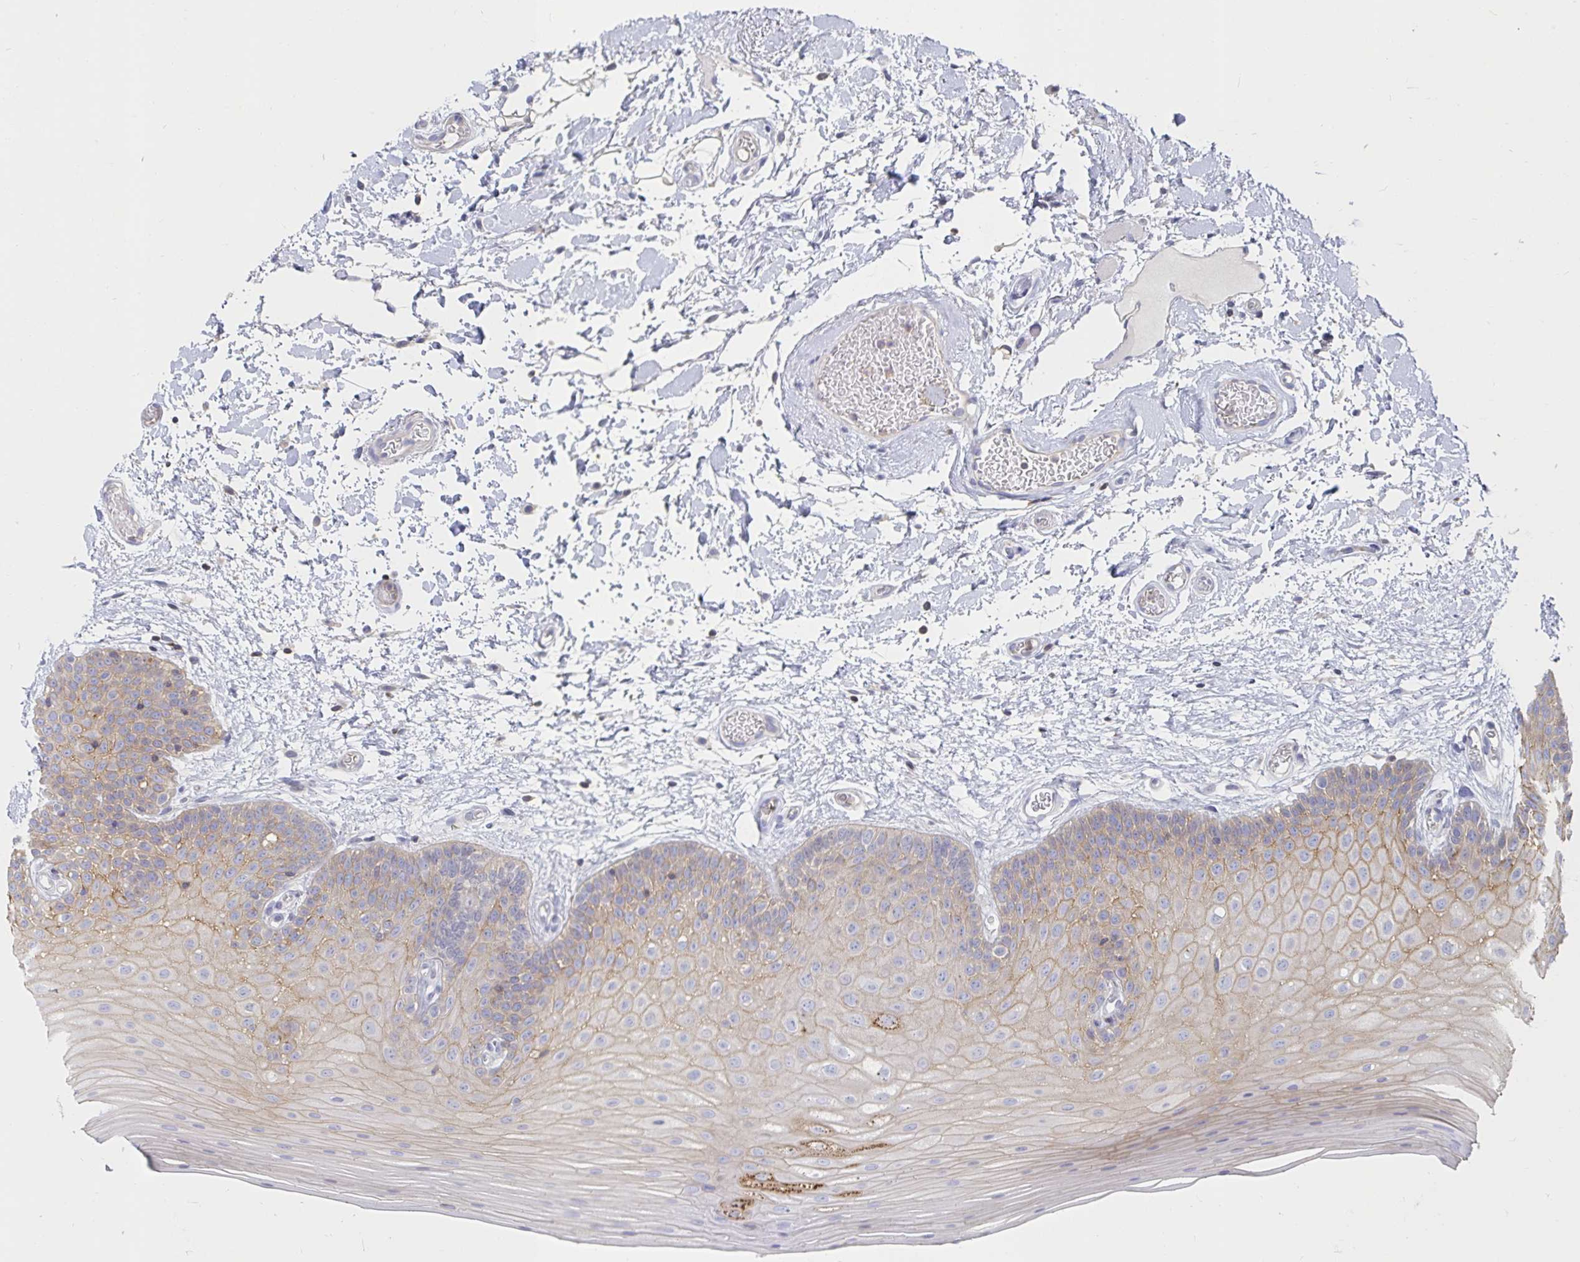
{"staining": {"intensity": "weak", "quantity": "<25%", "location": "cytoplasmic/membranous"}, "tissue": "oral mucosa", "cell_type": "Squamous epithelial cells", "image_type": "normal", "snomed": [{"axis": "morphology", "description": "Normal tissue, NOS"}, {"axis": "morphology", "description": "Squamous cell carcinoma, NOS"}, {"axis": "topography", "description": "Oral tissue"}, {"axis": "topography", "description": "Tounge, NOS"}, {"axis": "topography", "description": "Head-Neck"}], "caption": "High power microscopy image of an immunohistochemistry photomicrograph of benign oral mucosa, revealing no significant positivity in squamous epithelial cells. The staining was performed using DAB (3,3'-diaminobenzidine) to visualize the protein expression in brown, while the nuclei were stained in blue with hematoxylin (Magnification: 20x).", "gene": "PIK3CD", "patient": {"sex": "male", "age": 62}}